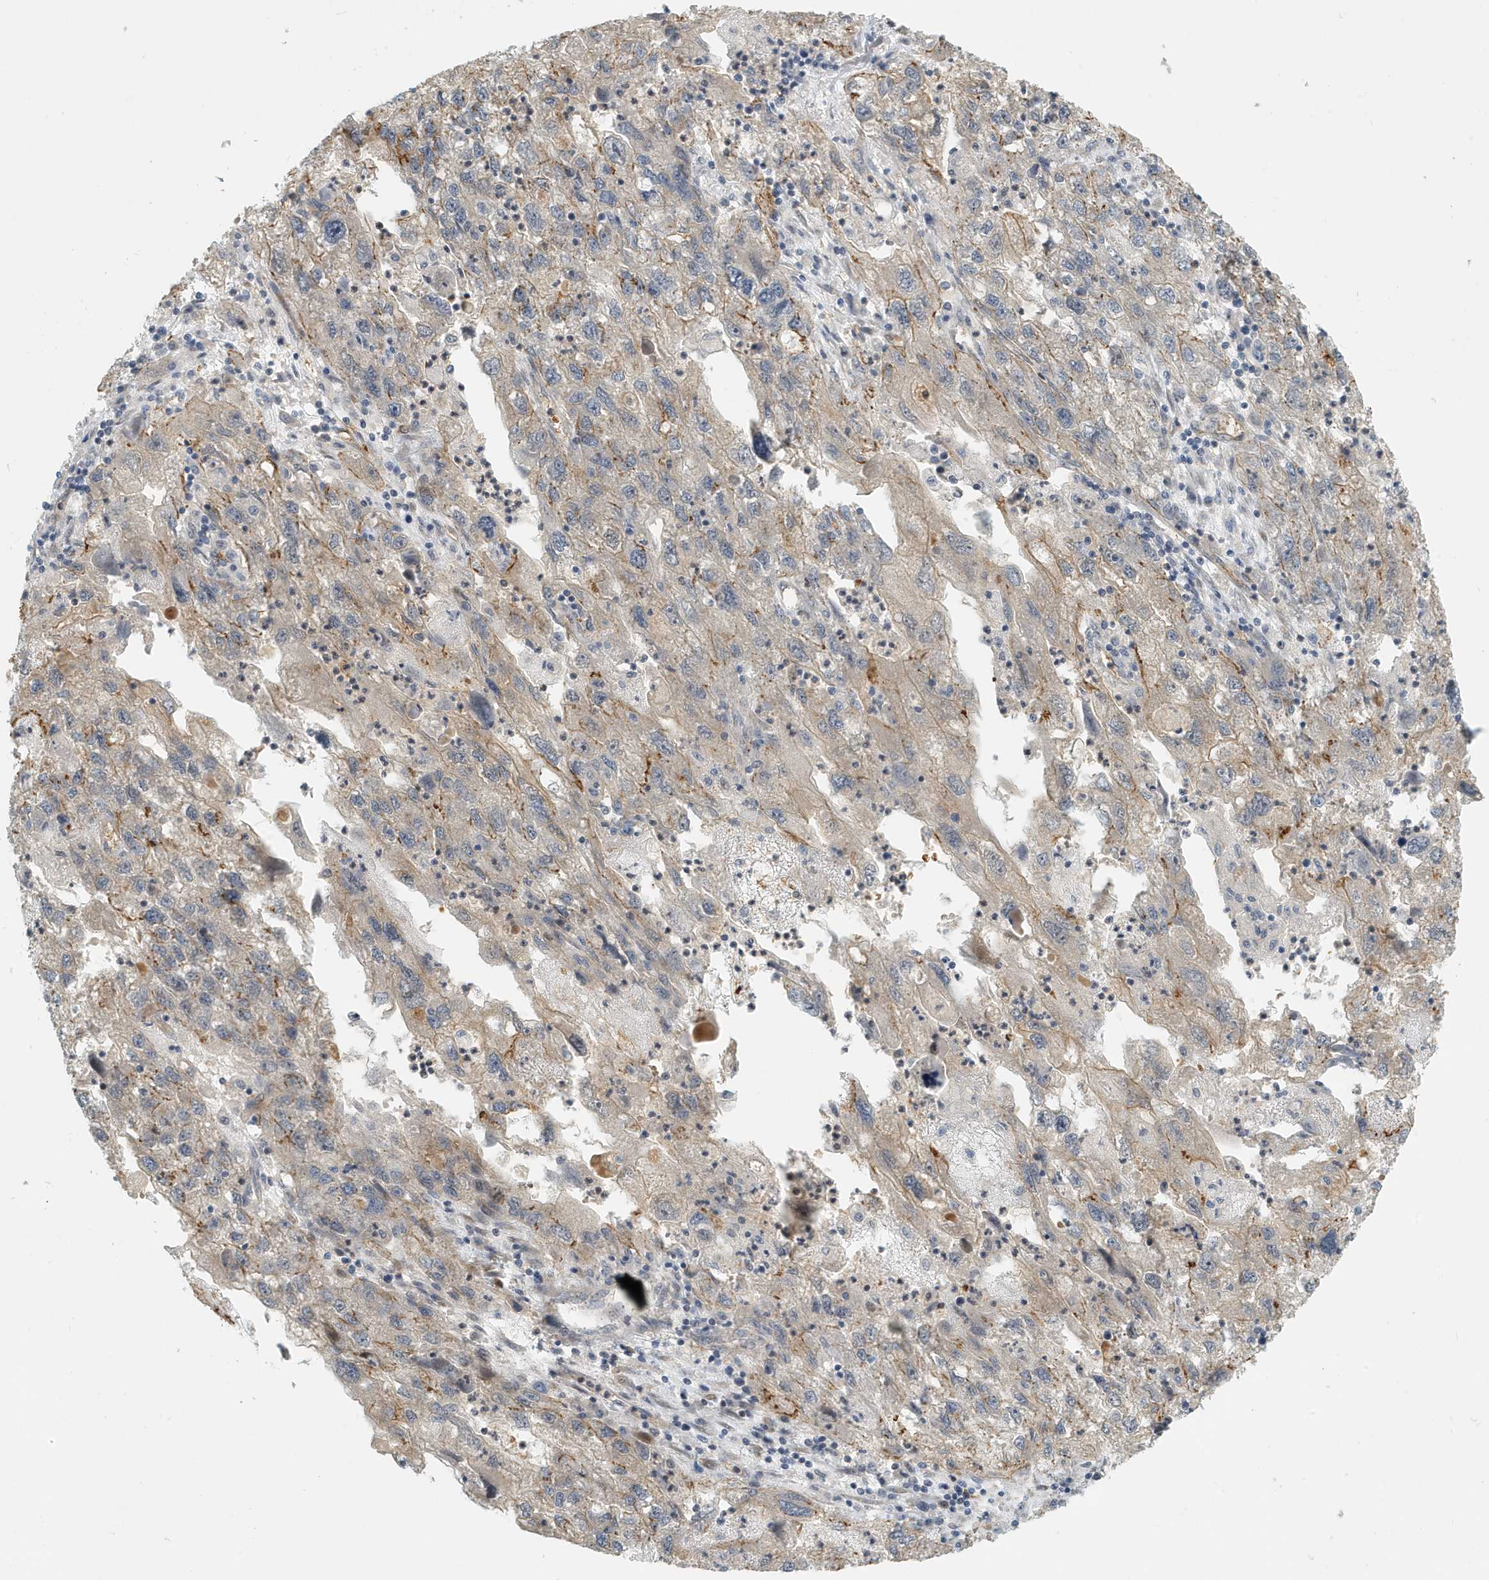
{"staining": {"intensity": "negative", "quantity": "none", "location": "none"}, "tissue": "endometrial cancer", "cell_type": "Tumor cells", "image_type": "cancer", "snomed": [{"axis": "morphology", "description": "Adenocarcinoma, NOS"}, {"axis": "topography", "description": "Endometrium"}], "caption": "Tumor cells are negative for brown protein staining in adenocarcinoma (endometrial).", "gene": "FYCO1", "patient": {"sex": "female", "age": 49}}